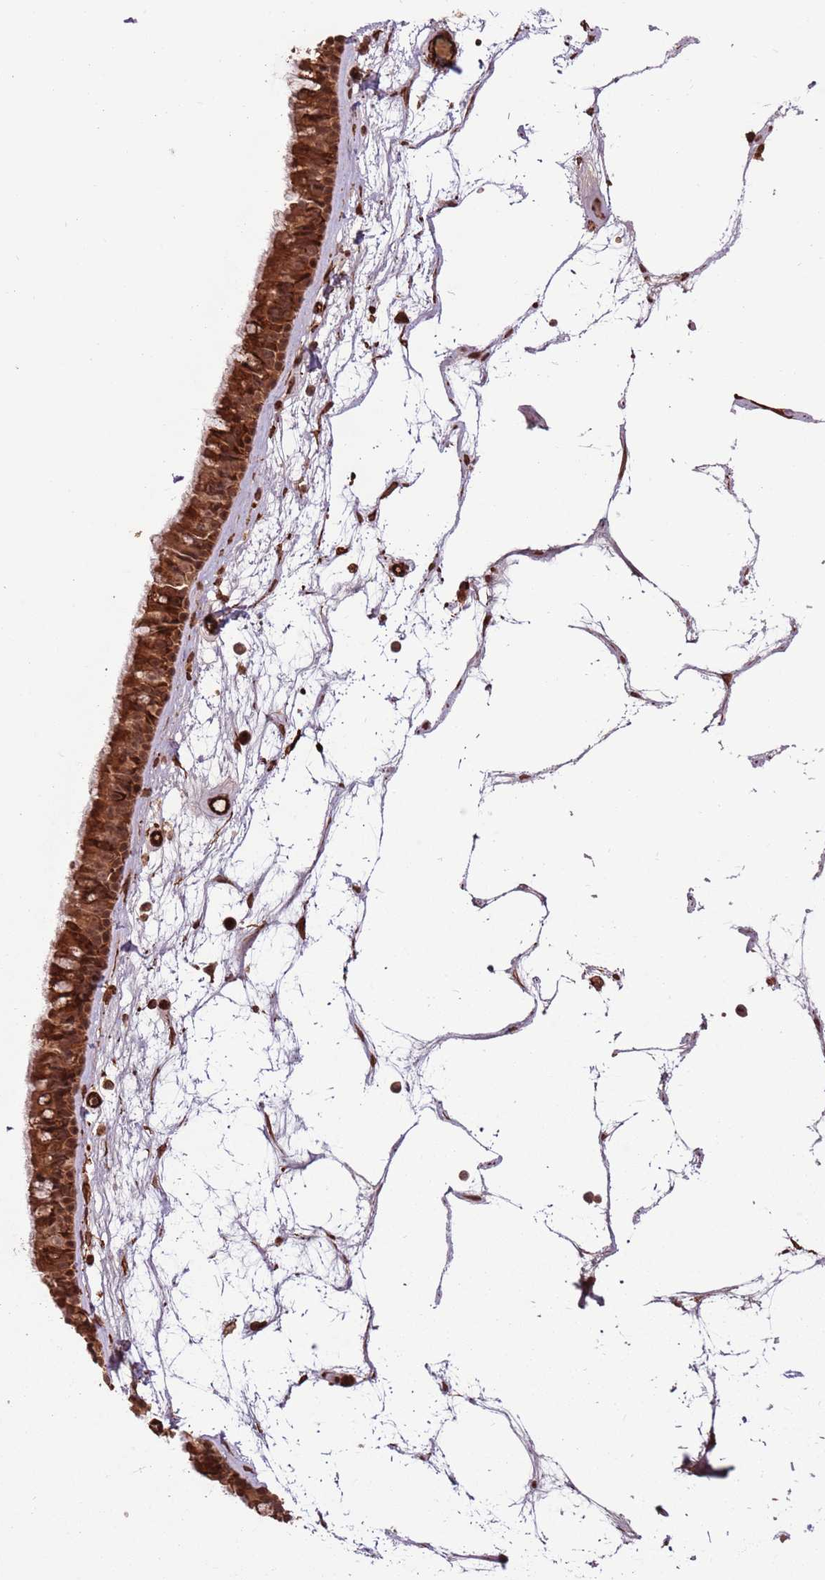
{"staining": {"intensity": "strong", "quantity": ">75%", "location": "cytoplasmic/membranous,nuclear"}, "tissue": "nasopharynx", "cell_type": "Respiratory epithelial cells", "image_type": "normal", "snomed": [{"axis": "morphology", "description": "Normal tissue, NOS"}, {"axis": "topography", "description": "Nasopharynx"}], "caption": "IHC (DAB (3,3'-diaminobenzidine)) staining of unremarkable nasopharynx shows strong cytoplasmic/membranous,nuclear protein staining in about >75% of respiratory epithelial cells.", "gene": "ADAMTS3", "patient": {"sex": "male", "age": 64}}